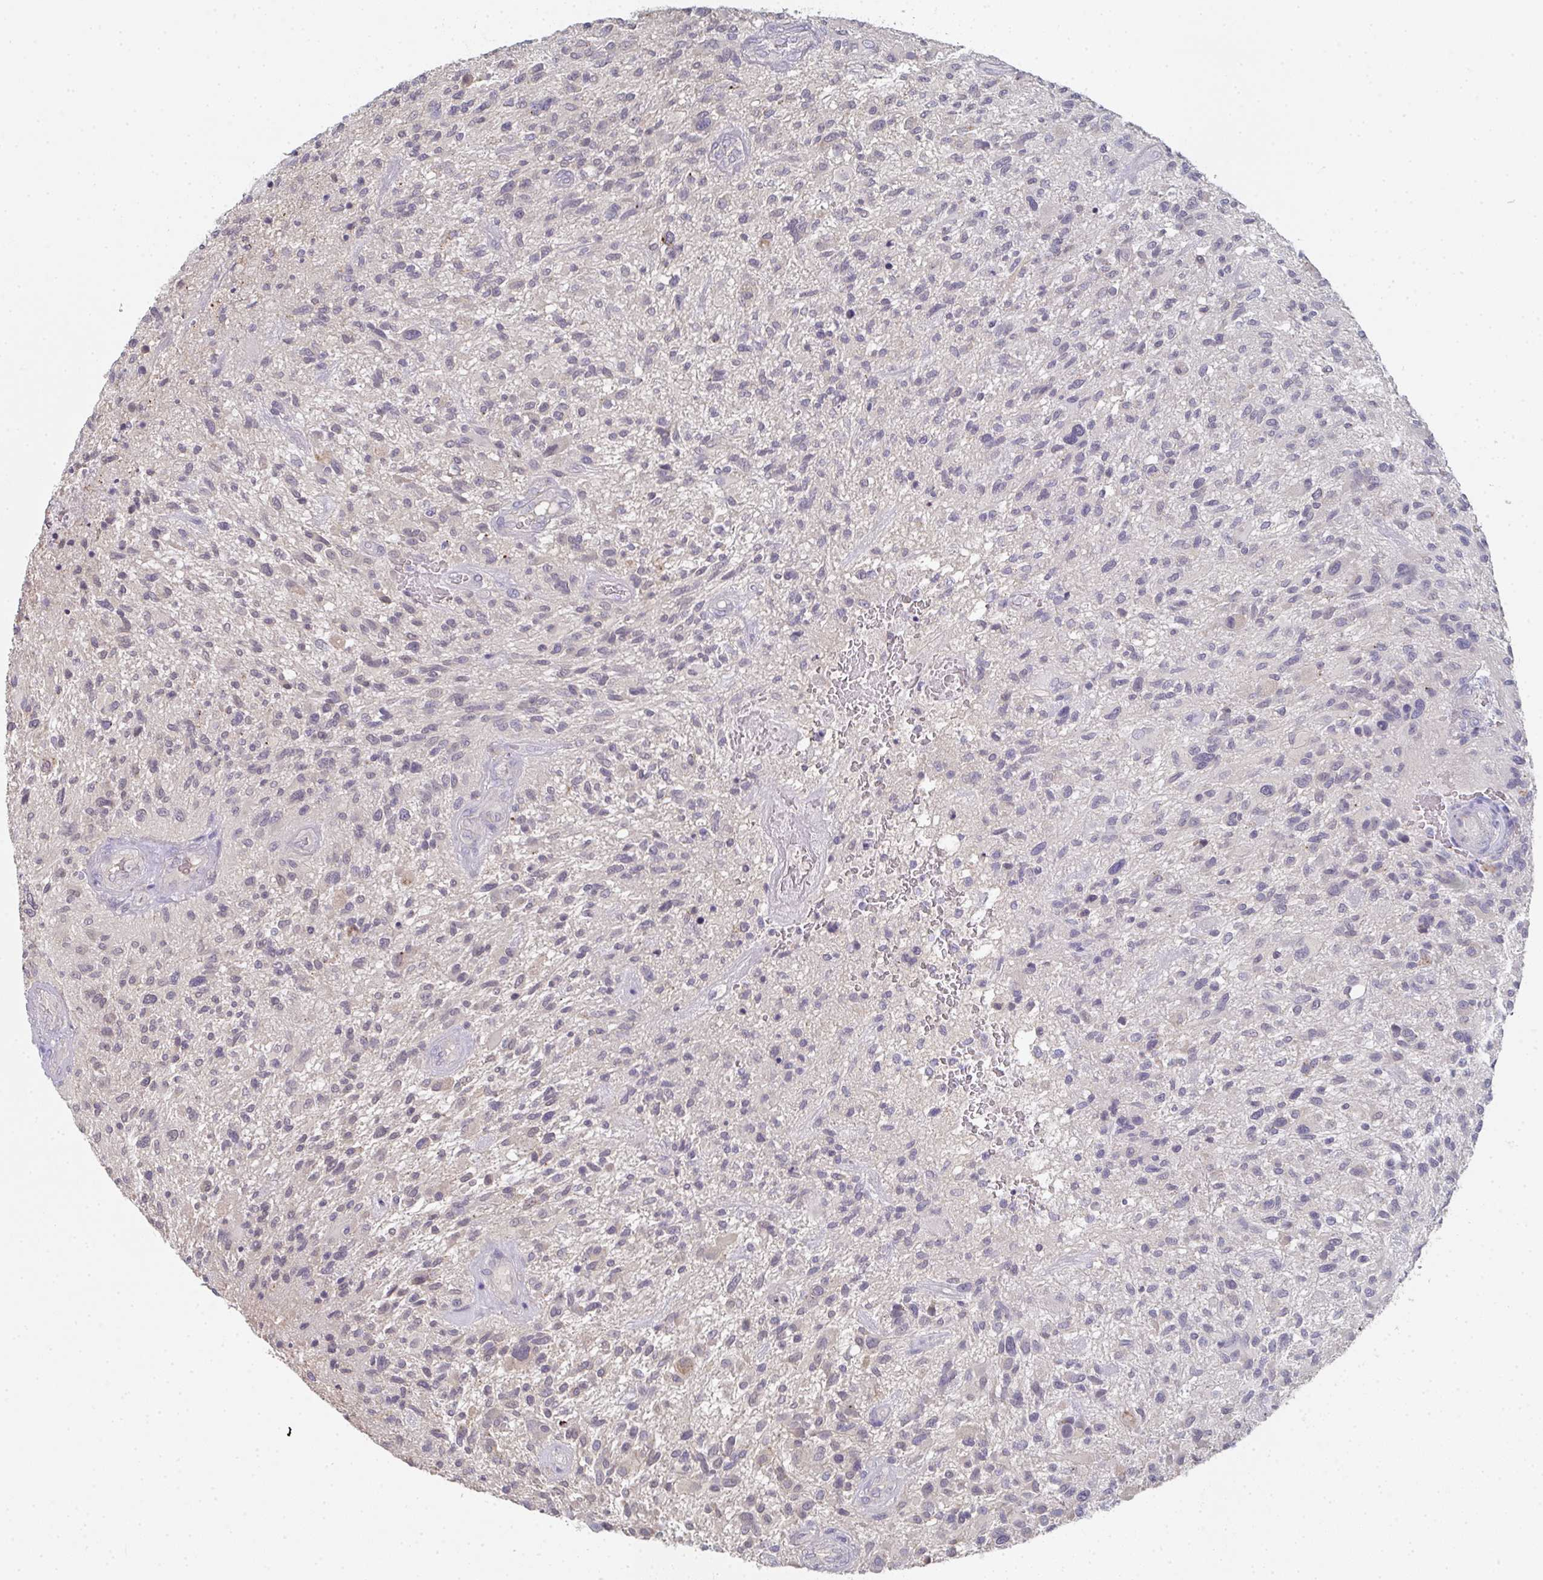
{"staining": {"intensity": "negative", "quantity": "none", "location": "none"}, "tissue": "glioma", "cell_type": "Tumor cells", "image_type": "cancer", "snomed": [{"axis": "morphology", "description": "Glioma, malignant, High grade"}, {"axis": "topography", "description": "Brain"}], "caption": "The image demonstrates no staining of tumor cells in high-grade glioma (malignant).", "gene": "CHMP5", "patient": {"sex": "male", "age": 47}}